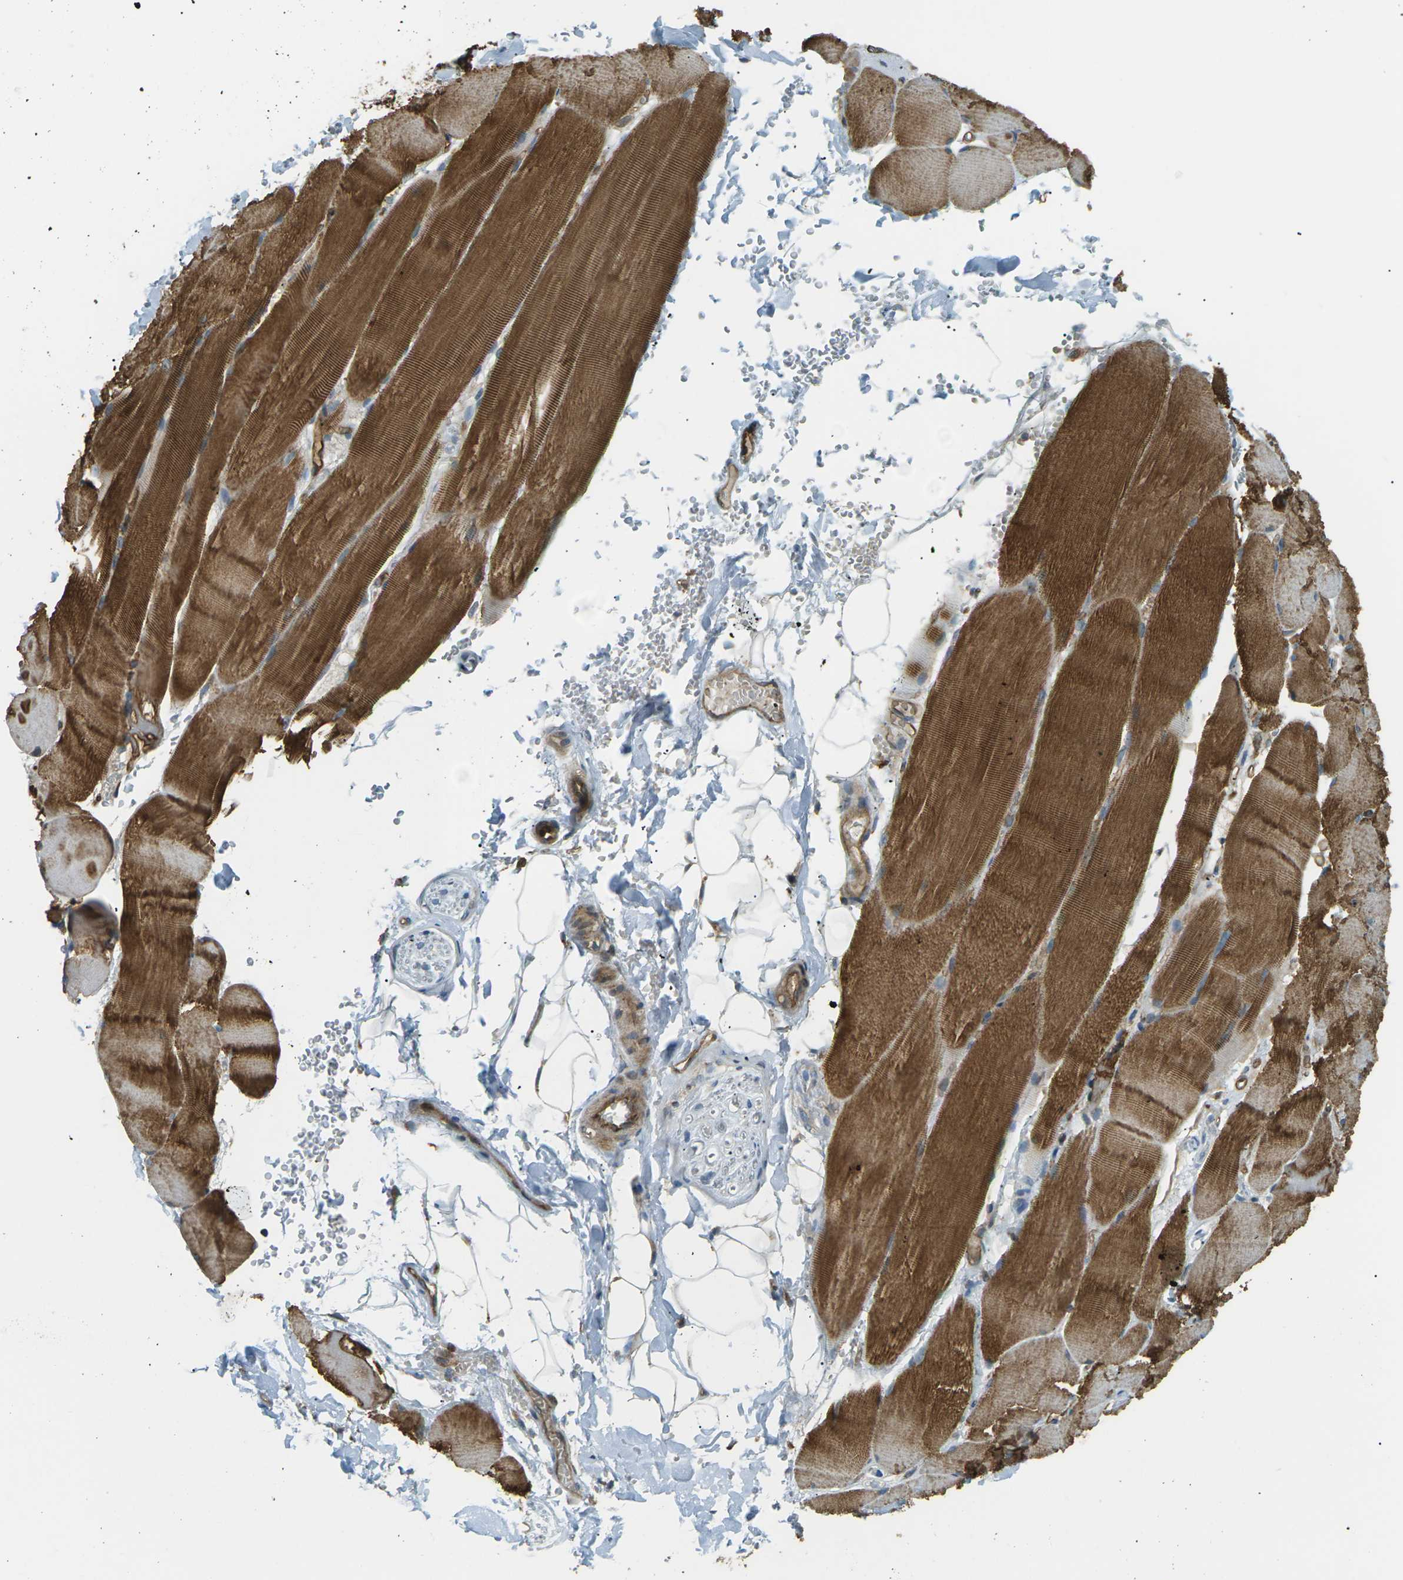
{"staining": {"intensity": "moderate", "quantity": ">75%", "location": "cytoplasmic/membranous"}, "tissue": "skeletal muscle", "cell_type": "Myocytes", "image_type": "normal", "snomed": [{"axis": "morphology", "description": "Normal tissue, NOS"}, {"axis": "topography", "description": "Skin"}, {"axis": "topography", "description": "Skeletal muscle"}], "caption": "High-magnification brightfield microscopy of normal skeletal muscle stained with DAB (brown) and counterstained with hematoxylin (blue). myocytes exhibit moderate cytoplasmic/membranous staining is identified in approximately>75% of cells. Using DAB (brown) and hematoxylin (blue) stains, captured at high magnification using brightfield microscopy.", "gene": "S1PR1", "patient": {"sex": "male", "age": 83}}